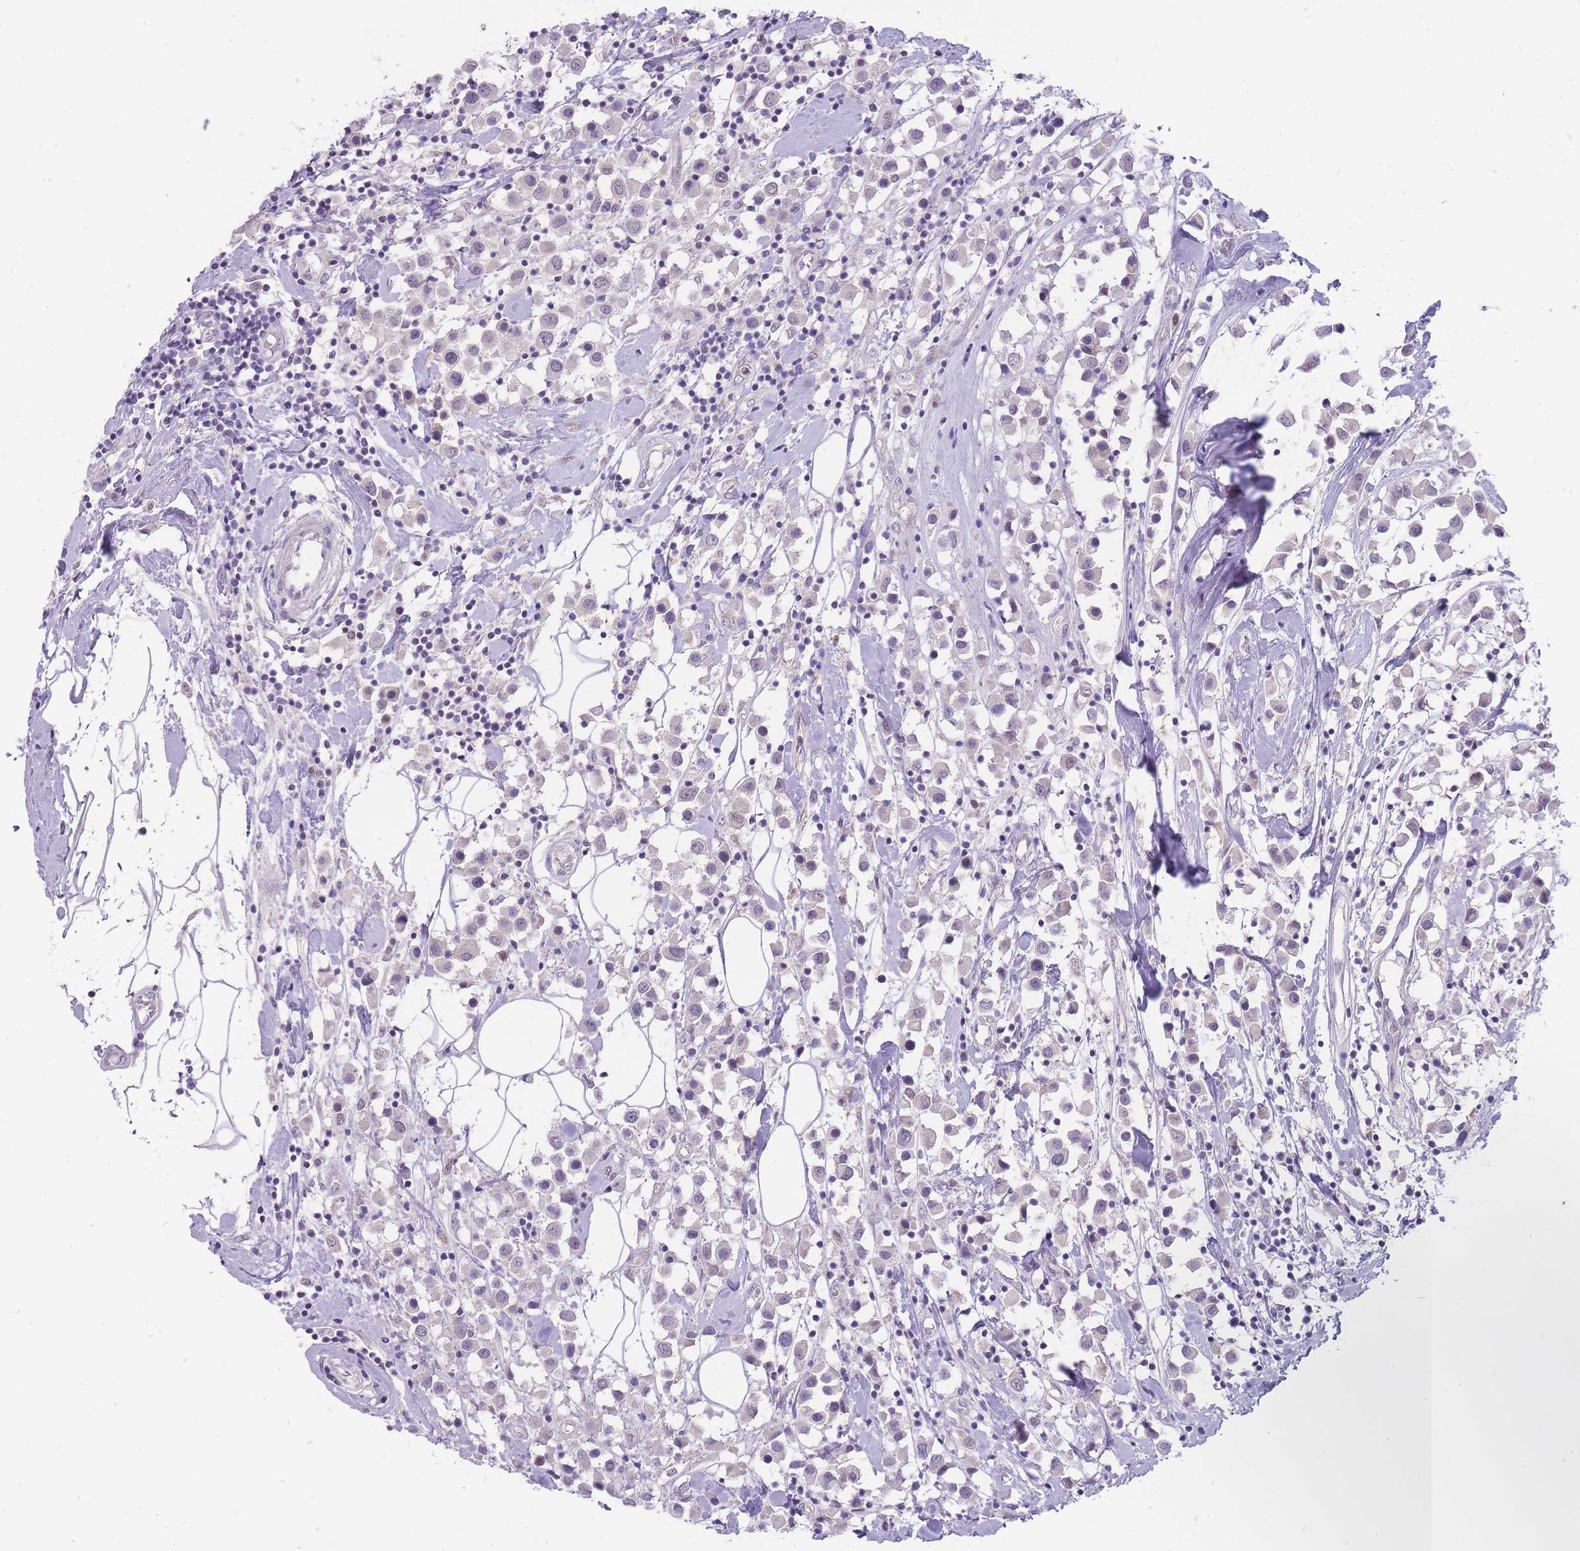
{"staining": {"intensity": "negative", "quantity": "none", "location": "none"}, "tissue": "breast cancer", "cell_type": "Tumor cells", "image_type": "cancer", "snomed": [{"axis": "morphology", "description": "Duct carcinoma"}, {"axis": "topography", "description": "Breast"}], "caption": "Immunohistochemical staining of human intraductal carcinoma (breast) shows no significant expression in tumor cells.", "gene": "ERICH4", "patient": {"sex": "female", "age": 61}}